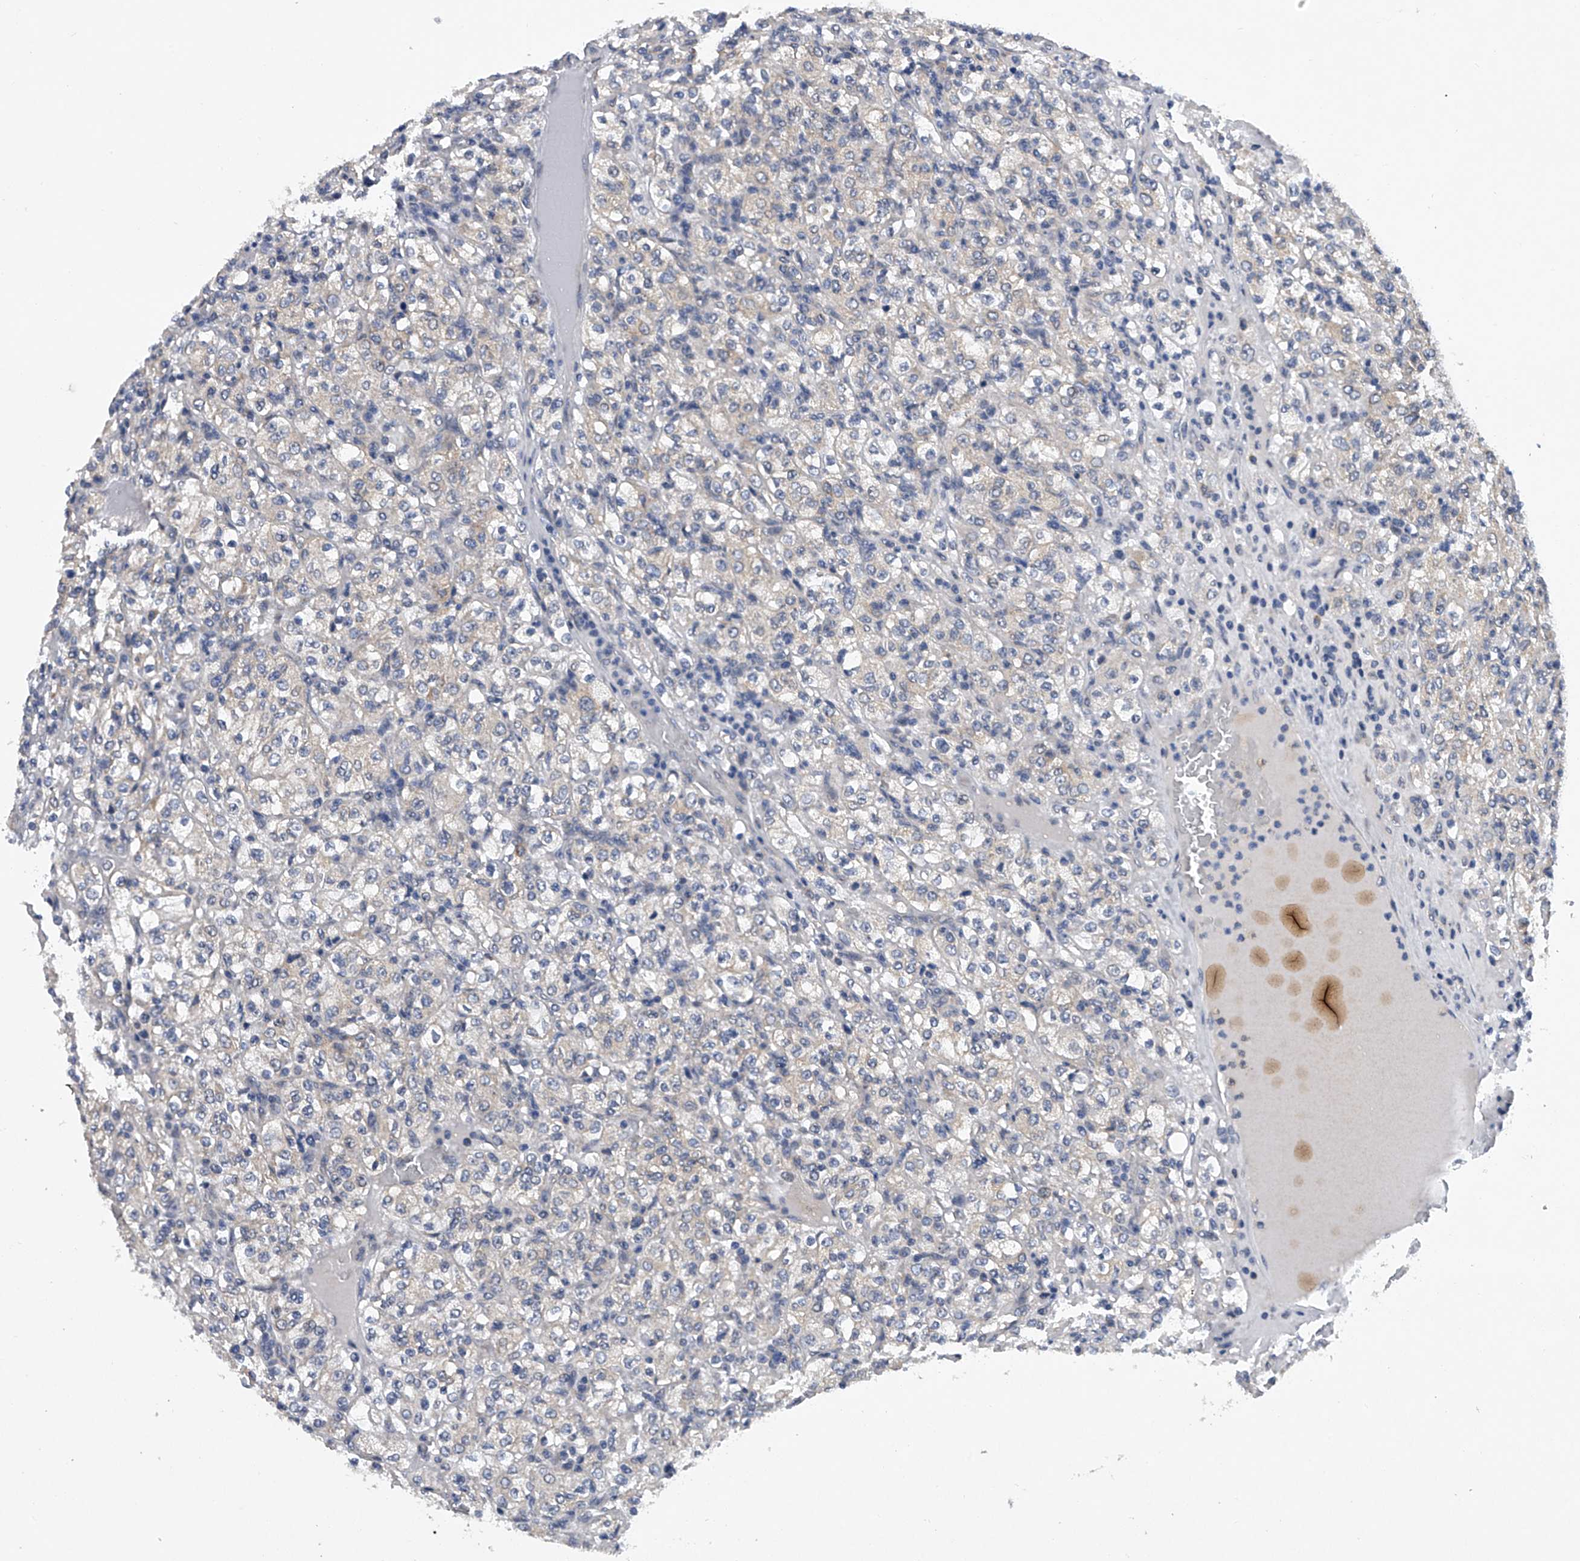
{"staining": {"intensity": "negative", "quantity": "none", "location": "none"}, "tissue": "renal cancer", "cell_type": "Tumor cells", "image_type": "cancer", "snomed": [{"axis": "morphology", "description": "Normal tissue, NOS"}, {"axis": "morphology", "description": "Adenocarcinoma, NOS"}, {"axis": "topography", "description": "Kidney"}], "caption": "Tumor cells show no significant protein staining in renal cancer (adenocarcinoma). (DAB (3,3'-diaminobenzidine) immunohistochemistry (IHC) visualized using brightfield microscopy, high magnification).", "gene": "RNF5", "patient": {"sex": "female", "age": 72}}